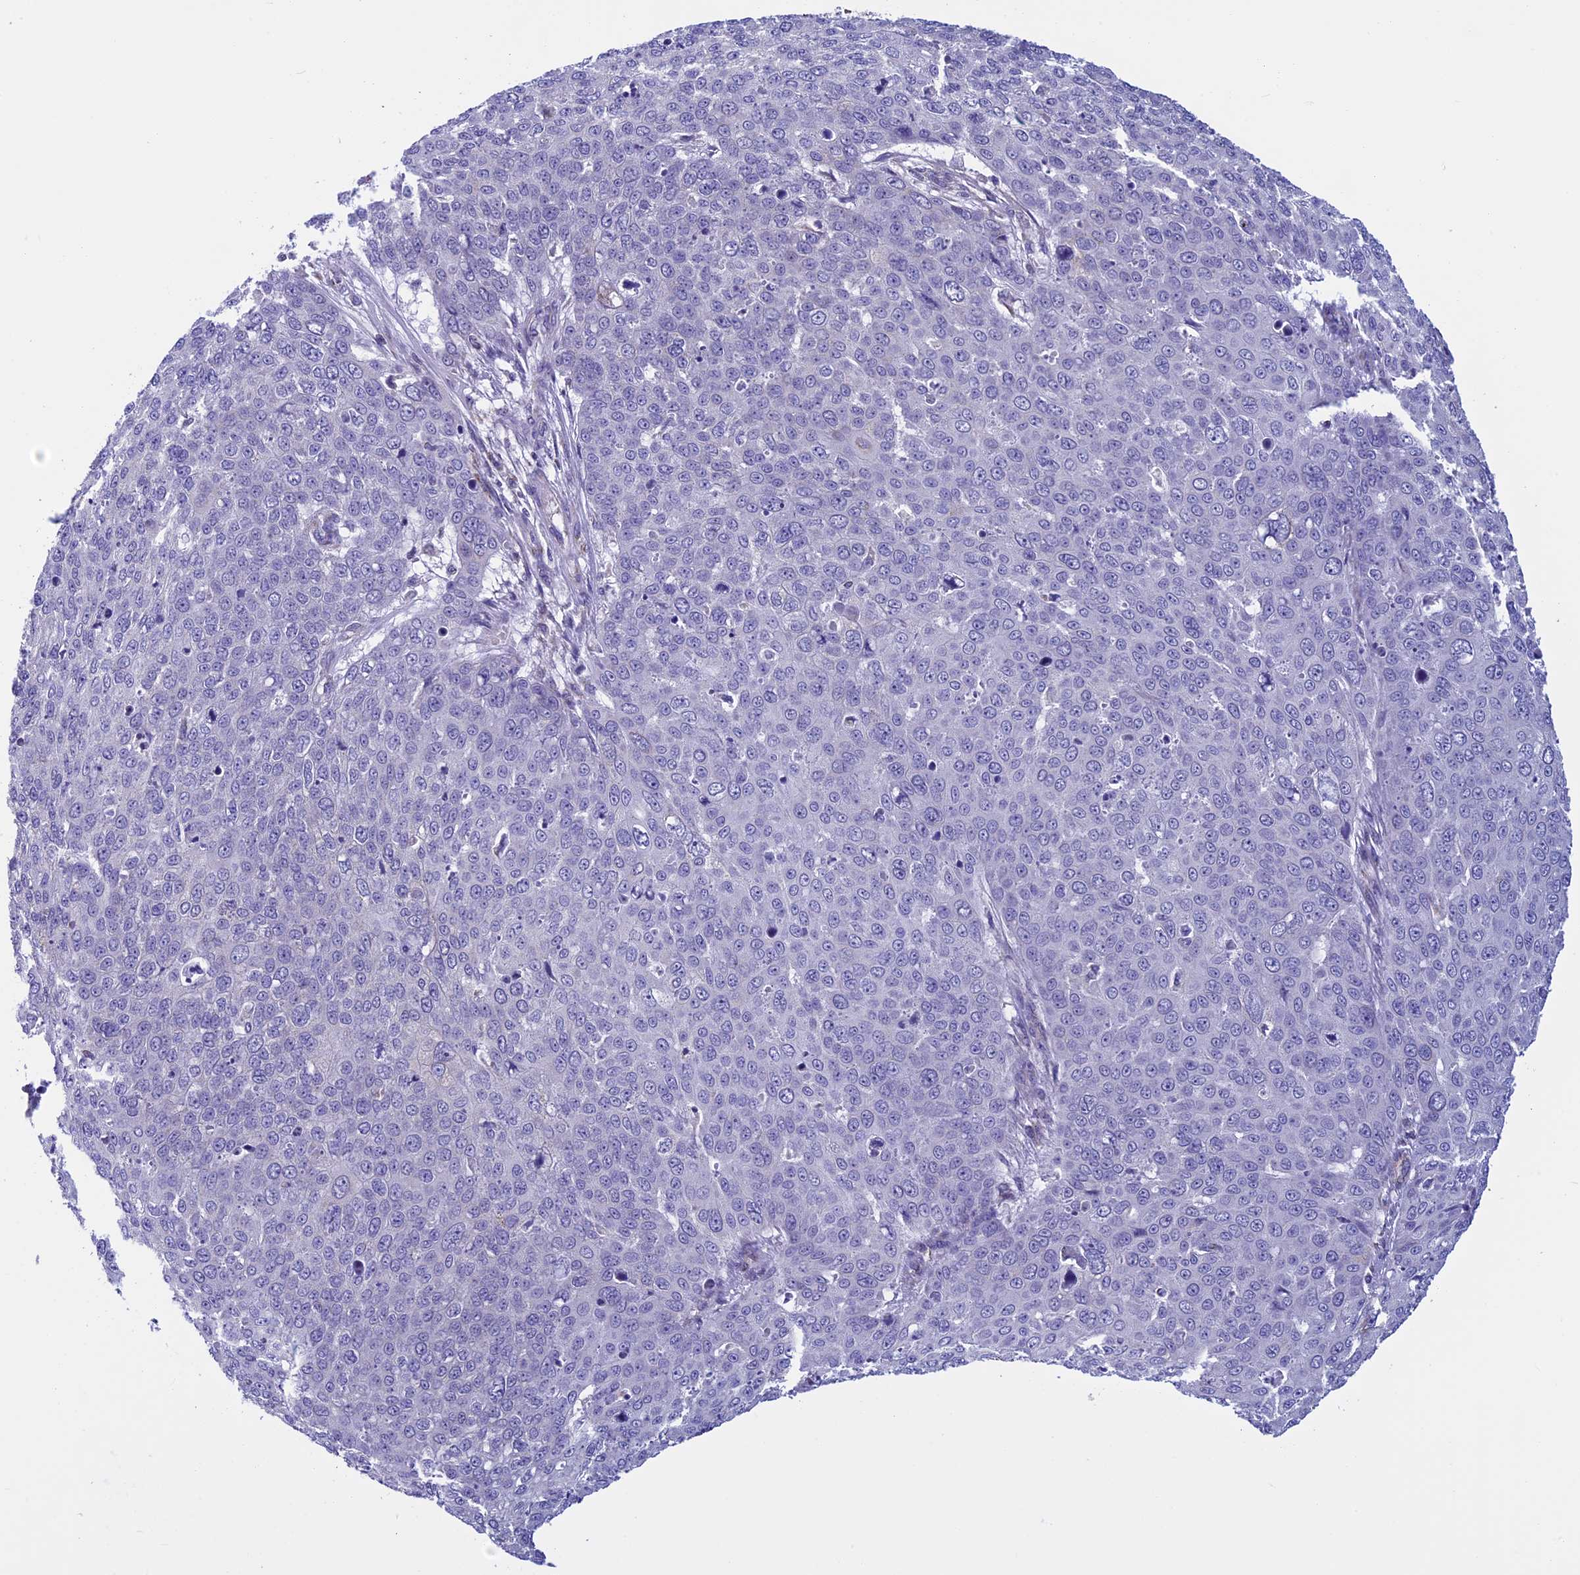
{"staining": {"intensity": "negative", "quantity": "none", "location": "none"}, "tissue": "skin cancer", "cell_type": "Tumor cells", "image_type": "cancer", "snomed": [{"axis": "morphology", "description": "Squamous cell carcinoma, NOS"}, {"axis": "topography", "description": "Skin"}], "caption": "Immunohistochemistry histopathology image of neoplastic tissue: skin cancer (squamous cell carcinoma) stained with DAB reveals no significant protein staining in tumor cells.", "gene": "MFSD12", "patient": {"sex": "male", "age": 71}}